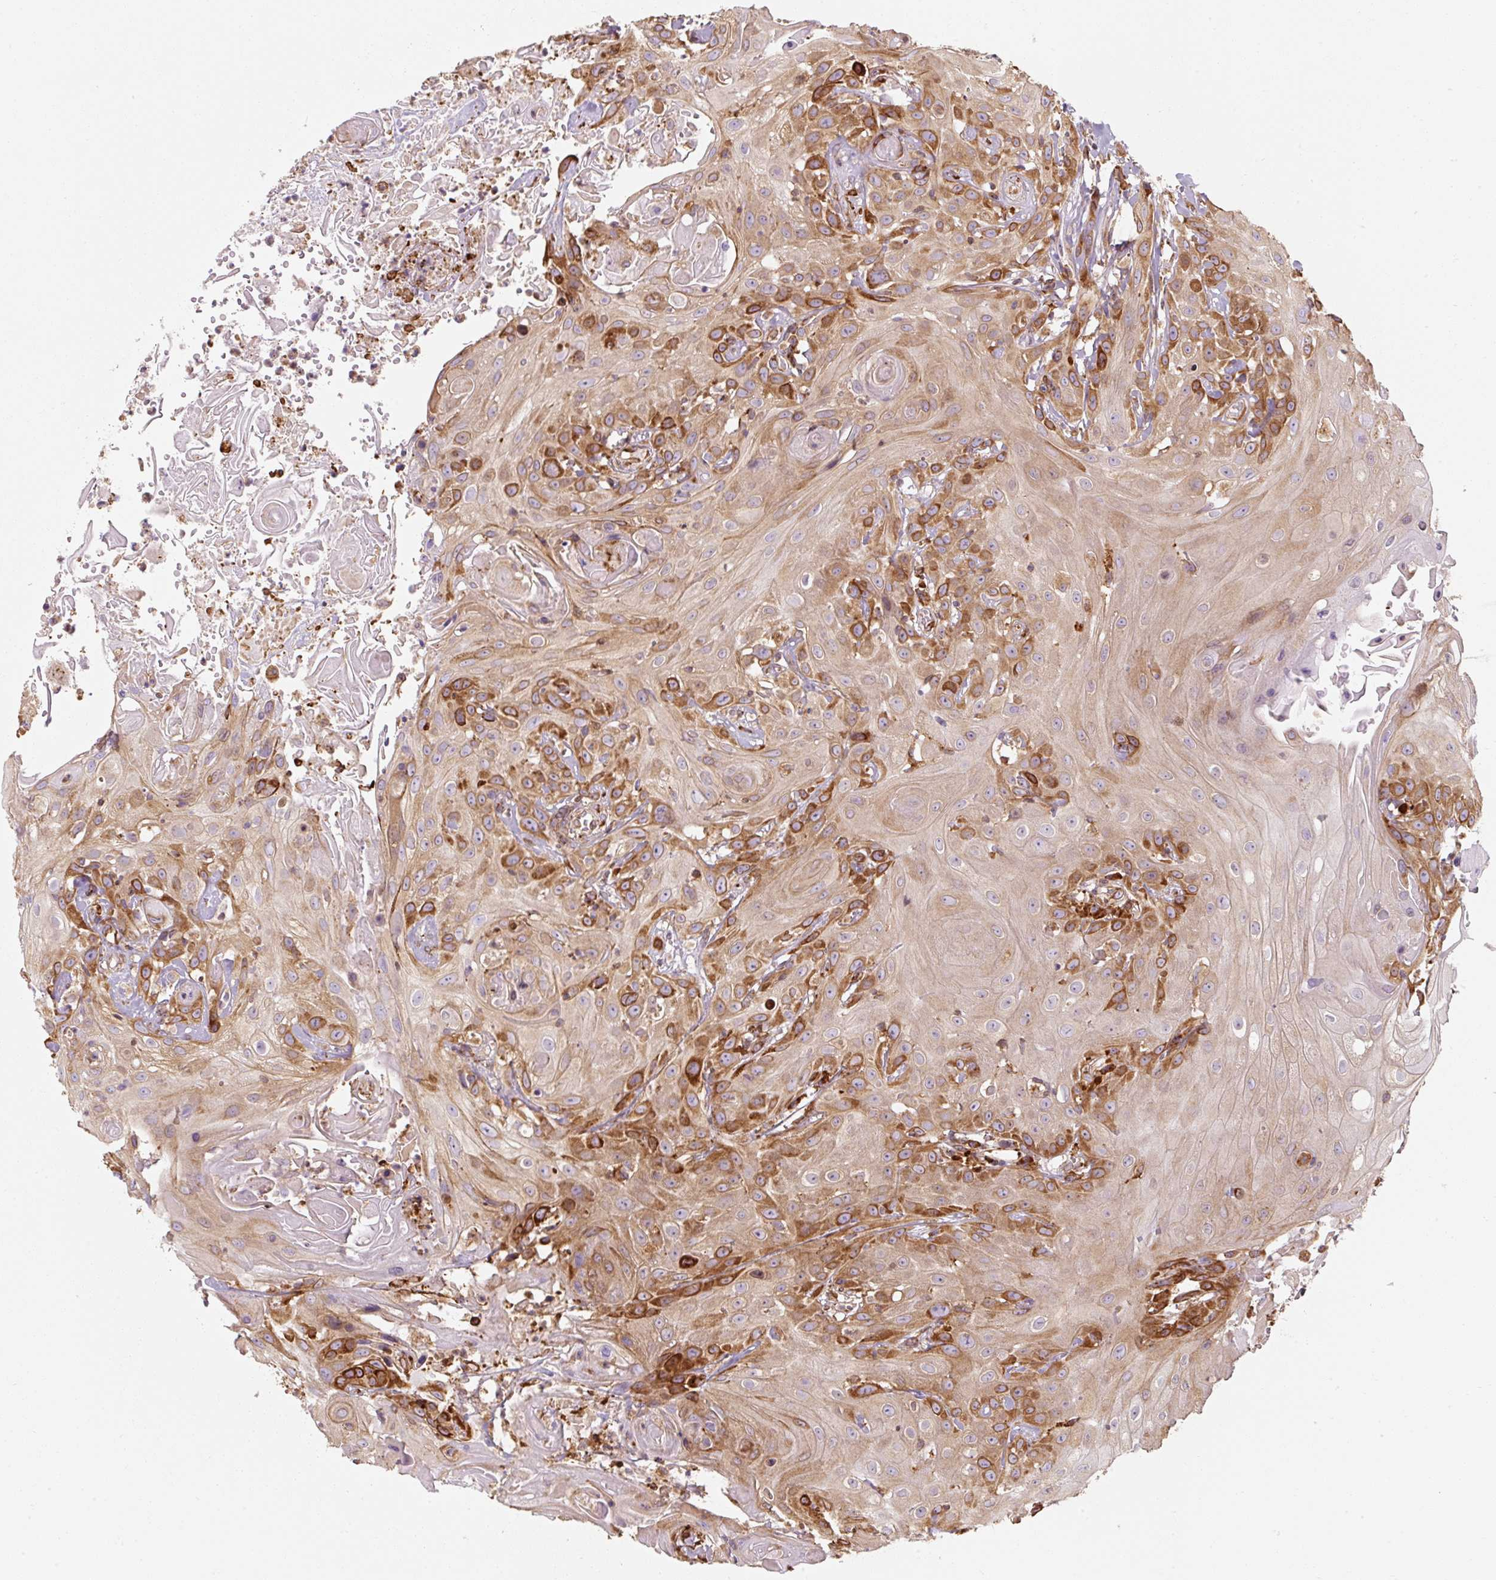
{"staining": {"intensity": "strong", "quantity": ">75%", "location": "cytoplasmic/membranous"}, "tissue": "head and neck cancer", "cell_type": "Tumor cells", "image_type": "cancer", "snomed": [{"axis": "morphology", "description": "Squamous cell carcinoma, NOS"}, {"axis": "topography", "description": "Skin"}, {"axis": "topography", "description": "Head-Neck"}], "caption": "There is high levels of strong cytoplasmic/membranous positivity in tumor cells of squamous cell carcinoma (head and neck), as demonstrated by immunohistochemical staining (brown color).", "gene": "PRKCSH", "patient": {"sex": "male", "age": 80}}